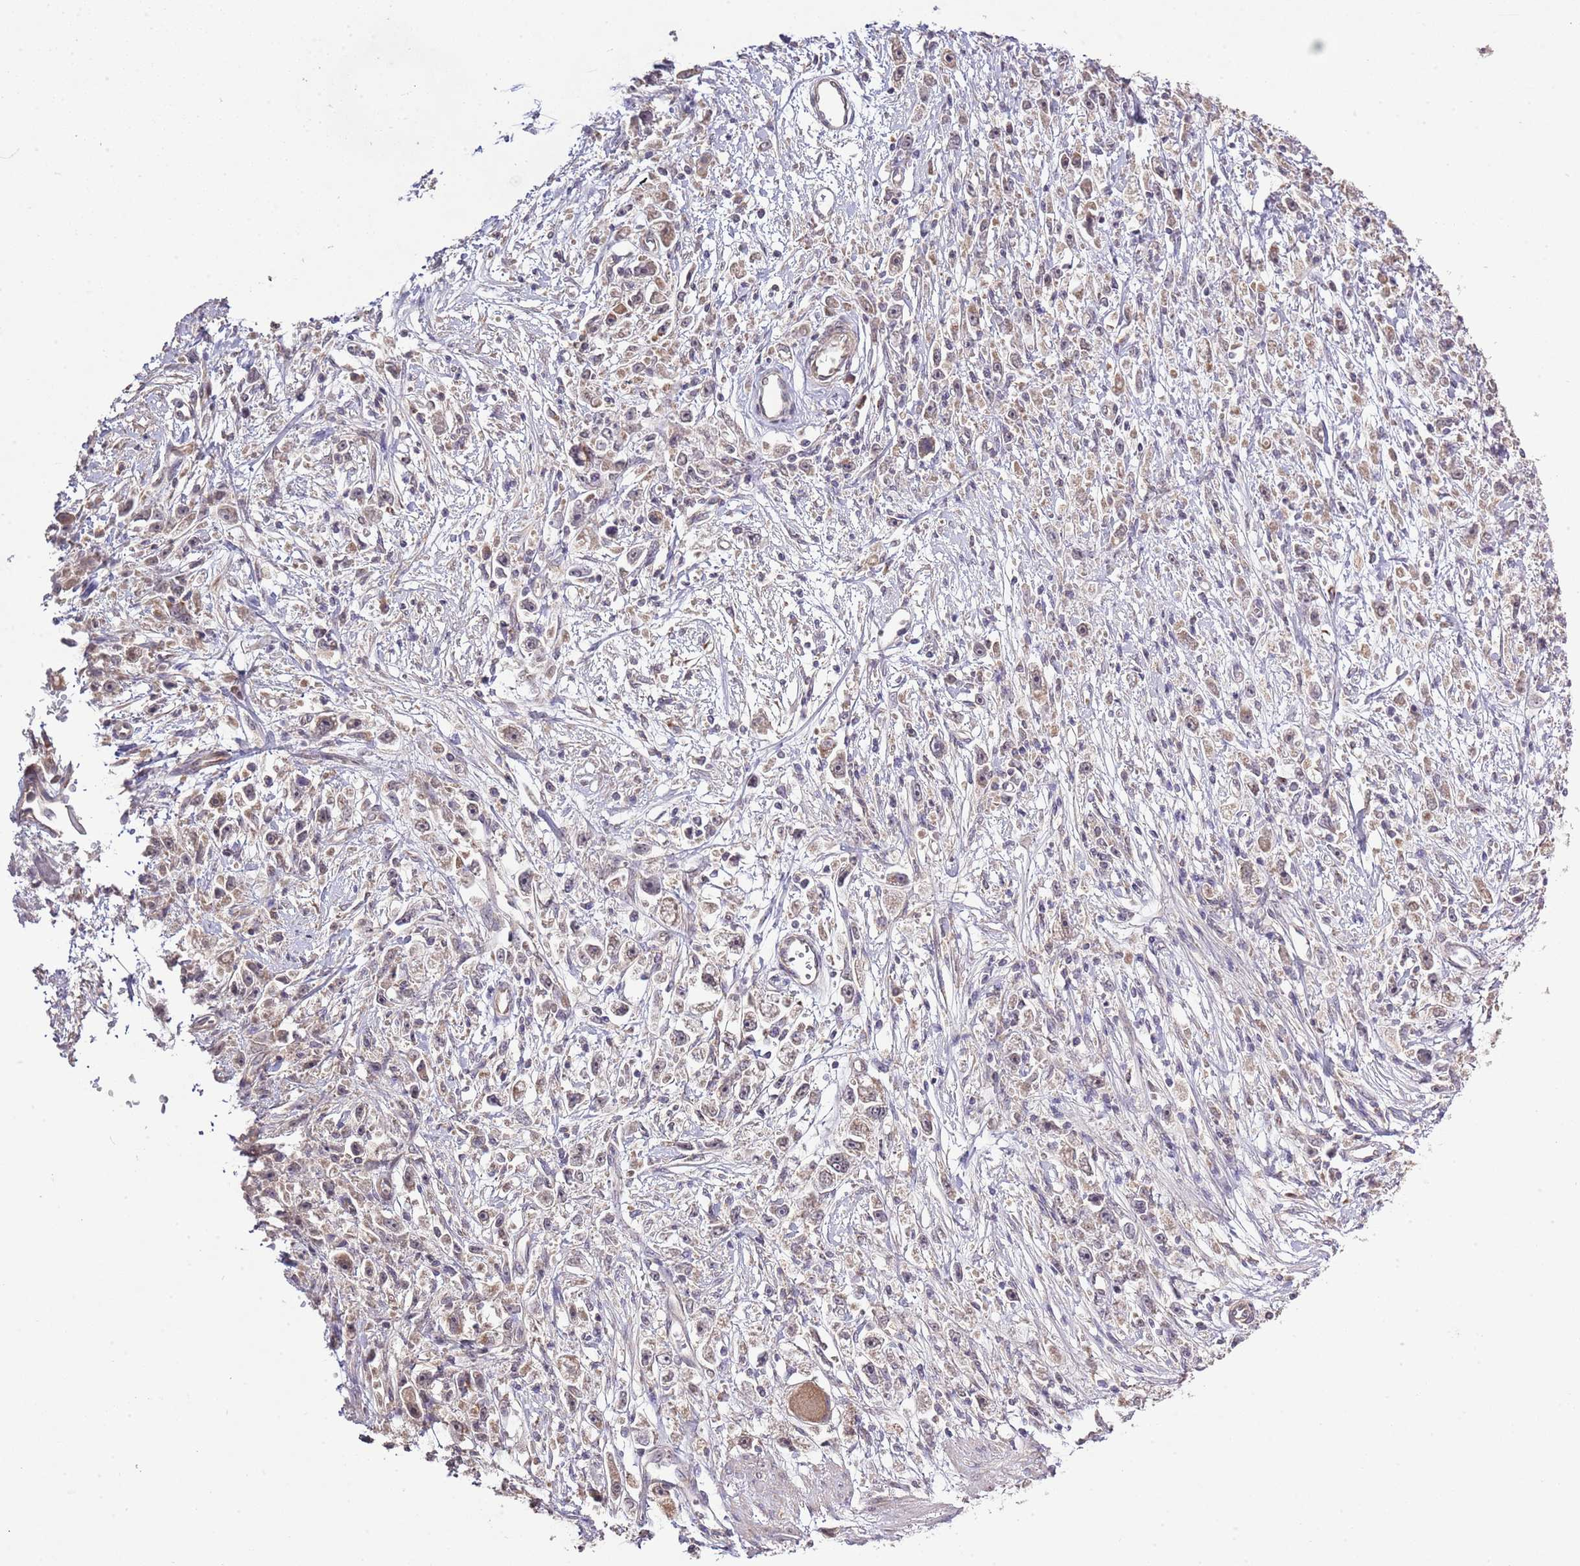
{"staining": {"intensity": "weak", "quantity": ">75%", "location": "cytoplasmic/membranous"}, "tissue": "stomach cancer", "cell_type": "Tumor cells", "image_type": "cancer", "snomed": [{"axis": "morphology", "description": "Adenocarcinoma, NOS"}, {"axis": "topography", "description": "Stomach"}], "caption": "Protein expression analysis of human adenocarcinoma (stomach) reveals weak cytoplasmic/membranous staining in about >75% of tumor cells. The staining was performed using DAB to visualize the protein expression in brown, while the nuclei were stained in blue with hematoxylin (Magnification: 20x).", "gene": "IVD", "patient": {"sex": "female", "age": 59}}